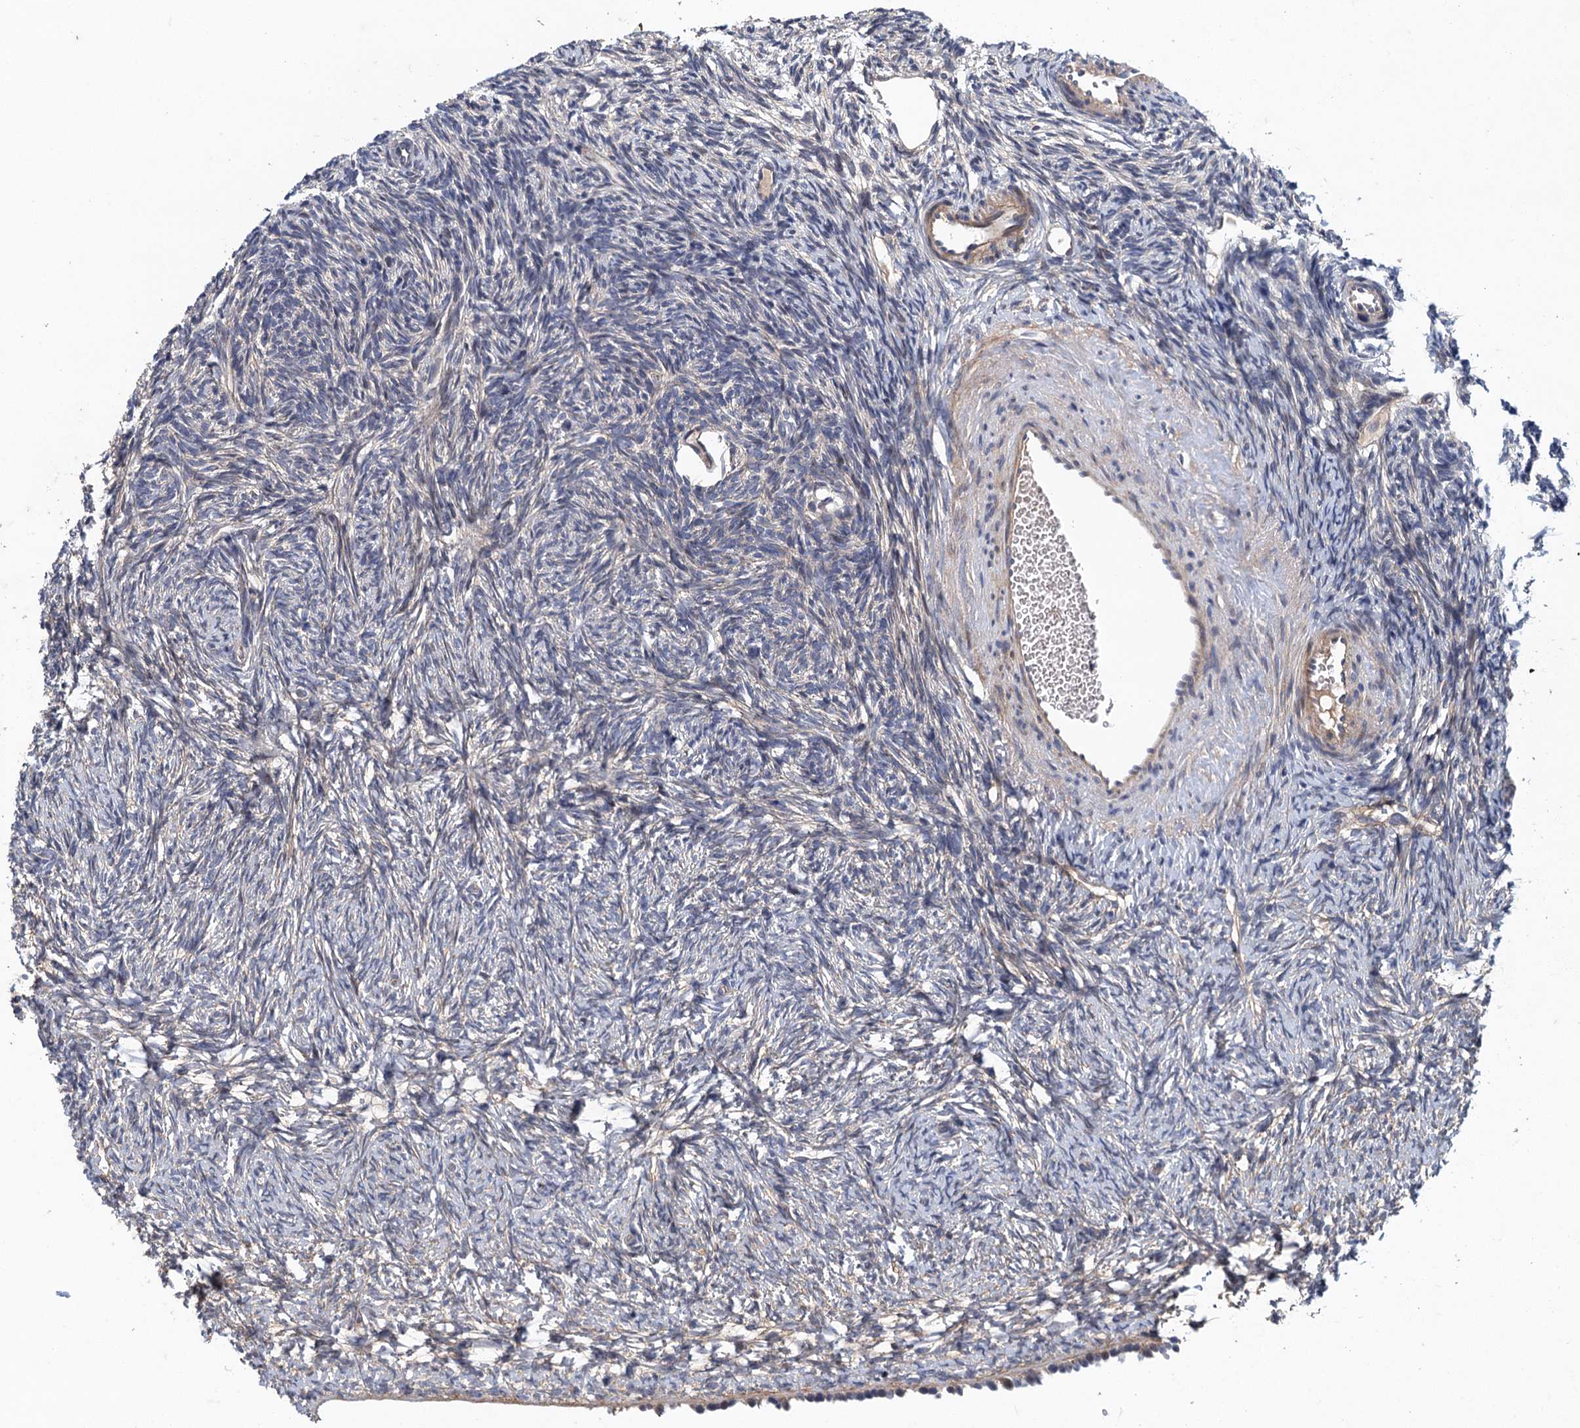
{"staining": {"intensity": "moderate", "quantity": "25%-75%", "location": "cytoplasmic/membranous"}, "tissue": "ovary", "cell_type": "Follicle cells", "image_type": "normal", "snomed": [{"axis": "morphology", "description": "Normal tissue, NOS"}, {"axis": "topography", "description": "Ovary"}], "caption": "Immunohistochemical staining of benign human ovary exhibits moderate cytoplasmic/membranous protein expression in approximately 25%-75% of follicle cells.", "gene": "MDM1", "patient": {"sex": "female", "age": 34}}